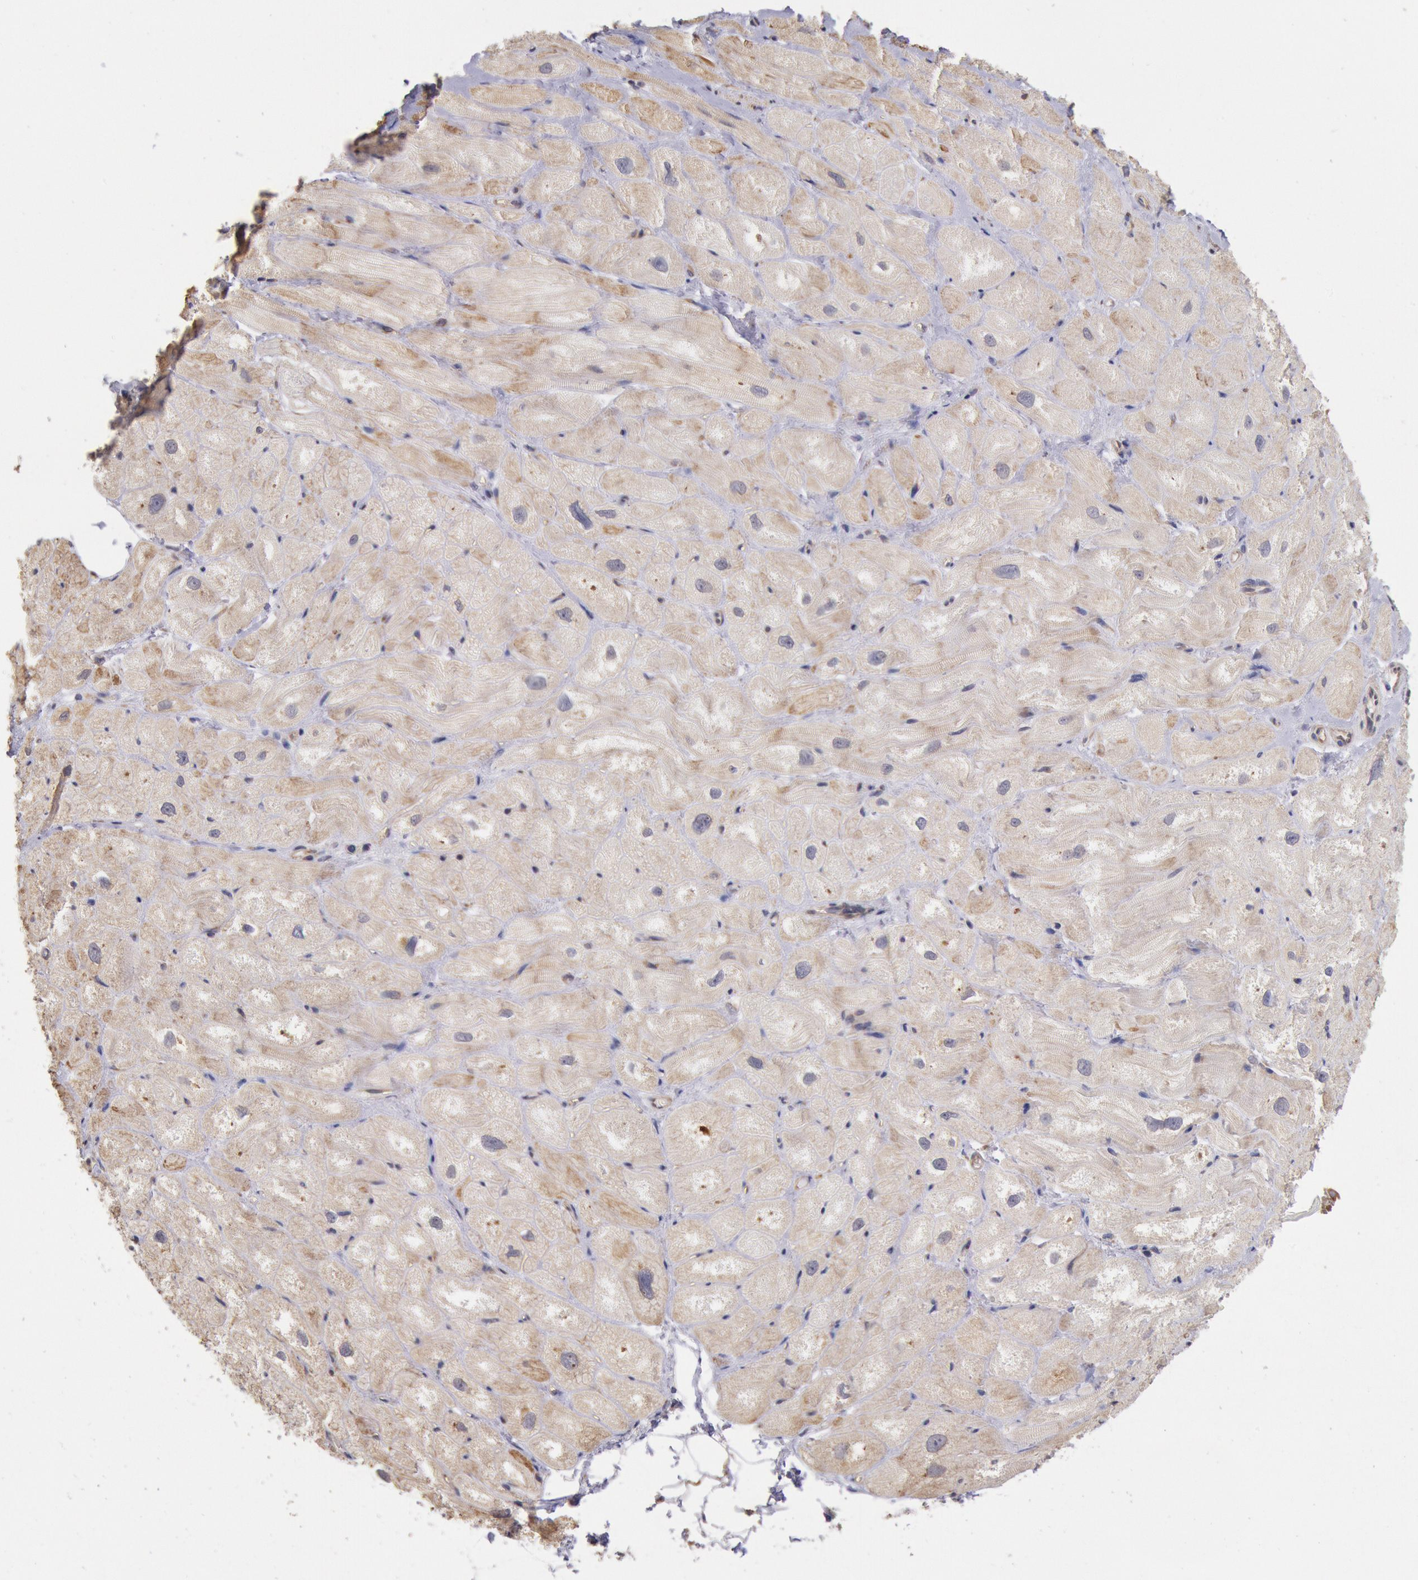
{"staining": {"intensity": "moderate", "quantity": ">75%", "location": "cytoplasmic/membranous"}, "tissue": "heart muscle", "cell_type": "Cardiomyocytes", "image_type": "normal", "snomed": [{"axis": "morphology", "description": "Normal tissue, NOS"}, {"axis": "topography", "description": "Heart"}], "caption": "This micrograph reveals IHC staining of benign human heart muscle, with medium moderate cytoplasmic/membranous expression in approximately >75% of cardiomyocytes.", "gene": "DRG1", "patient": {"sex": "male", "age": 49}}